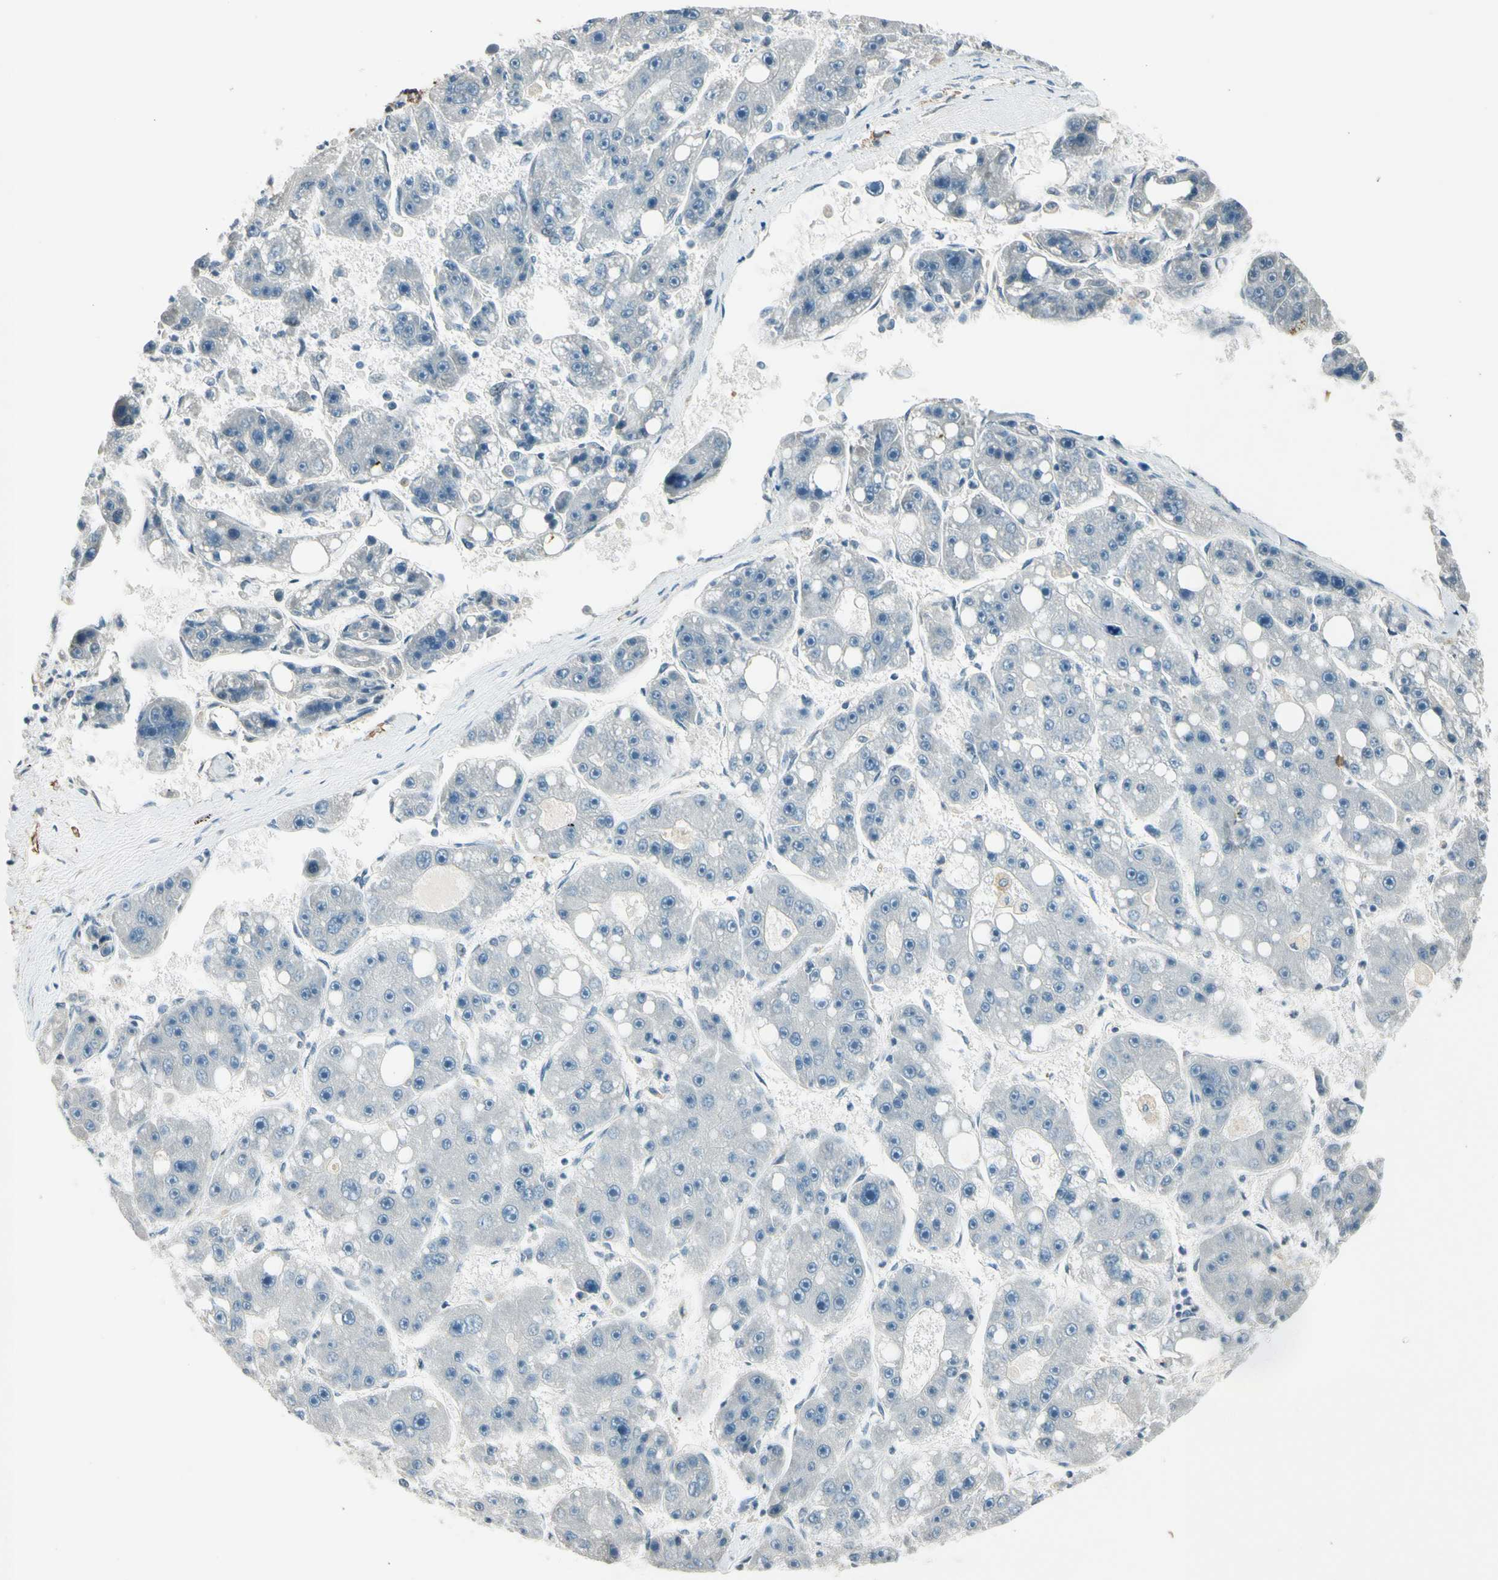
{"staining": {"intensity": "negative", "quantity": "none", "location": "none"}, "tissue": "liver cancer", "cell_type": "Tumor cells", "image_type": "cancer", "snomed": [{"axis": "morphology", "description": "Carcinoma, Hepatocellular, NOS"}, {"axis": "topography", "description": "Liver"}], "caption": "IHC histopathology image of hepatocellular carcinoma (liver) stained for a protein (brown), which shows no staining in tumor cells. The staining was performed using DAB to visualize the protein expression in brown, while the nuclei were stained in blue with hematoxylin (Magnification: 20x).", "gene": "PDPN", "patient": {"sex": "female", "age": 61}}